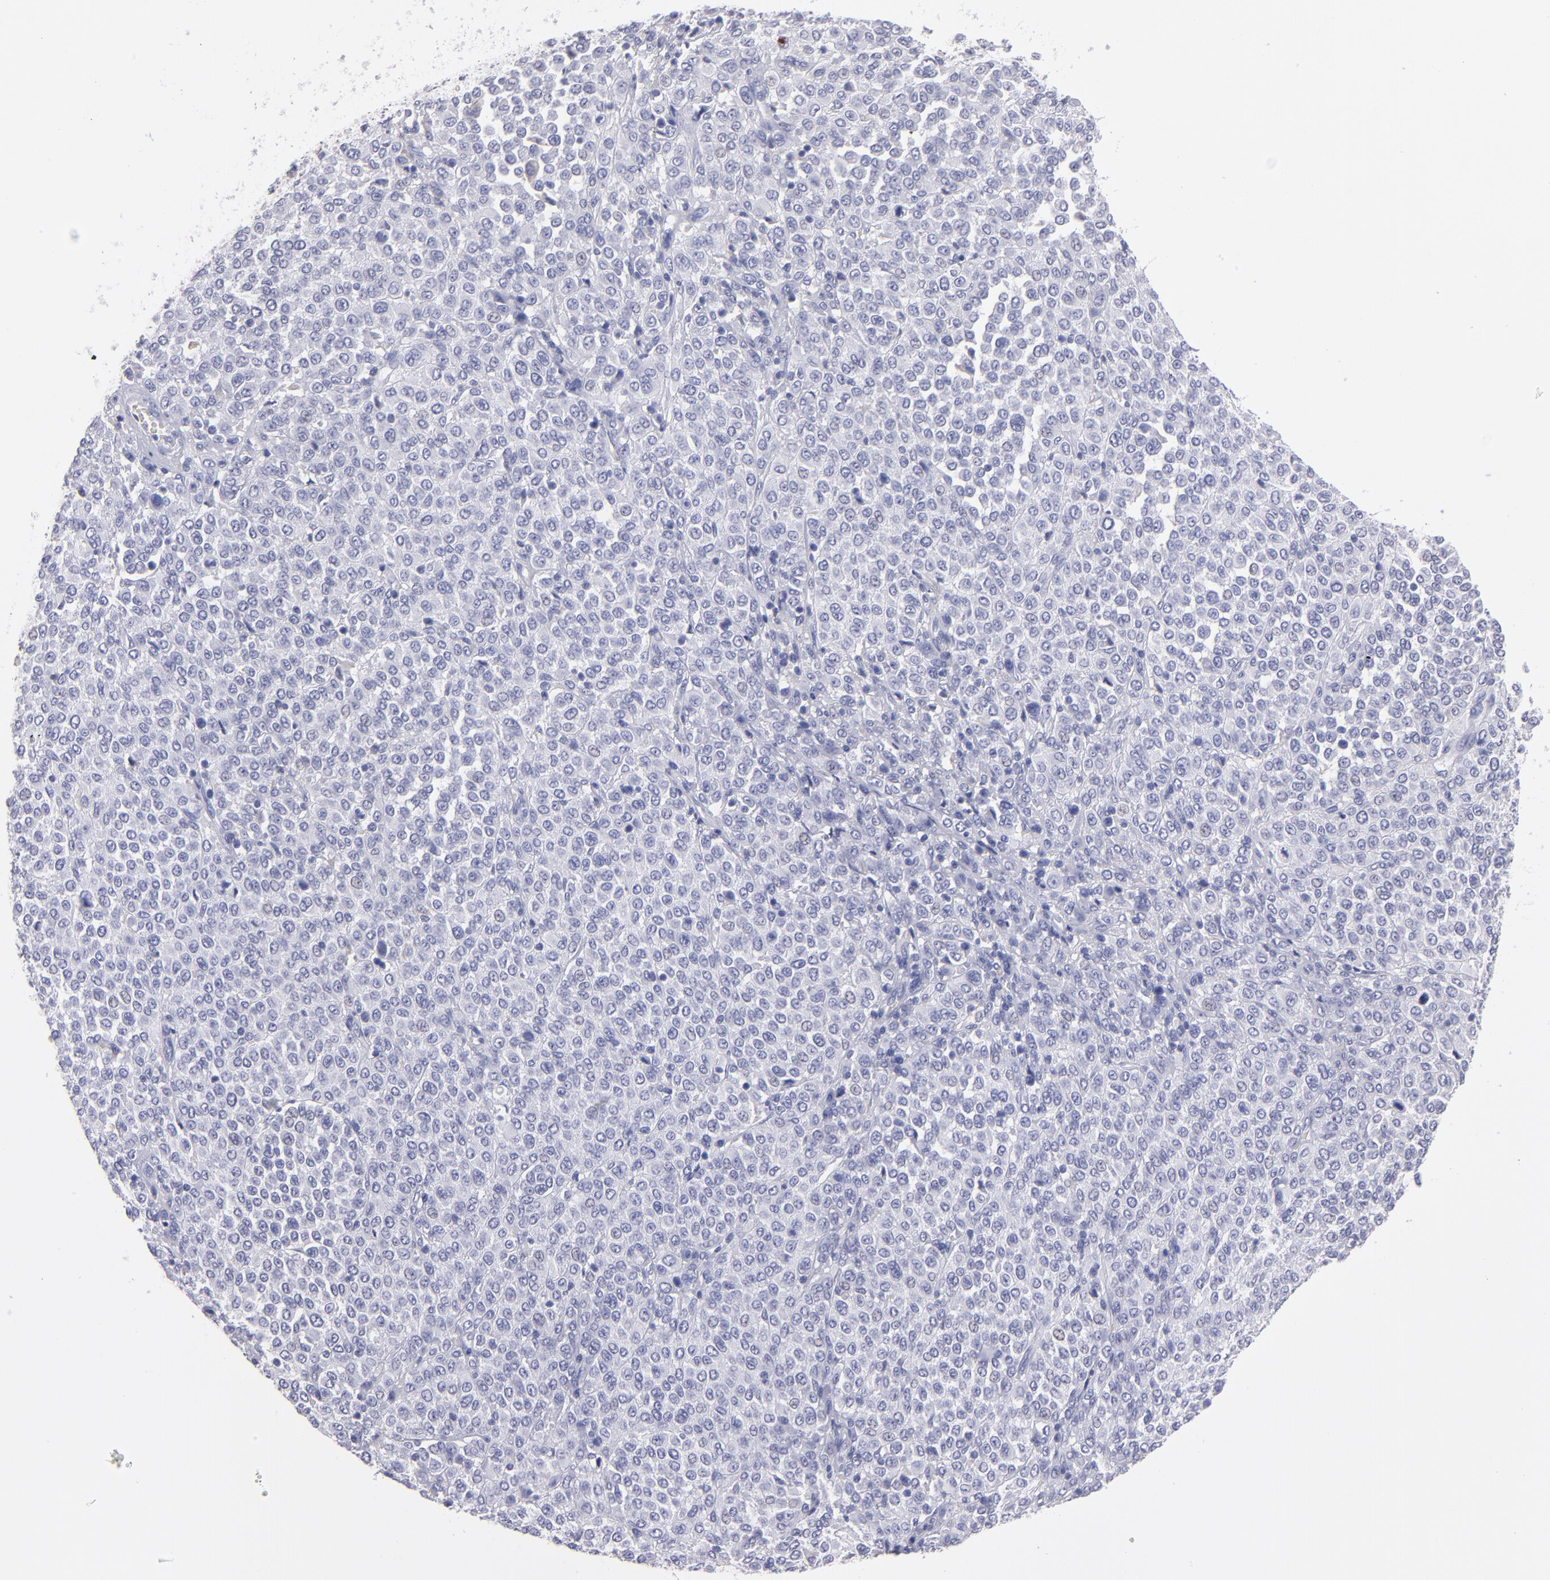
{"staining": {"intensity": "negative", "quantity": "none", "location": "none"}, "tissue": "melanoma", "cell_type": "Tumor cells", "image_type": "cancer", "snomed": [{"axis": "morphology", "description": "Malignant melanoma, Metastatic site"}, {"axis": "topography", "description": "Pancreas"}], "caption": "There is no significant positivity in tumor cells of malignant melanoma (metastatic site).", "gene": "MB", "patient": {"sex": "female", "age": 30}}